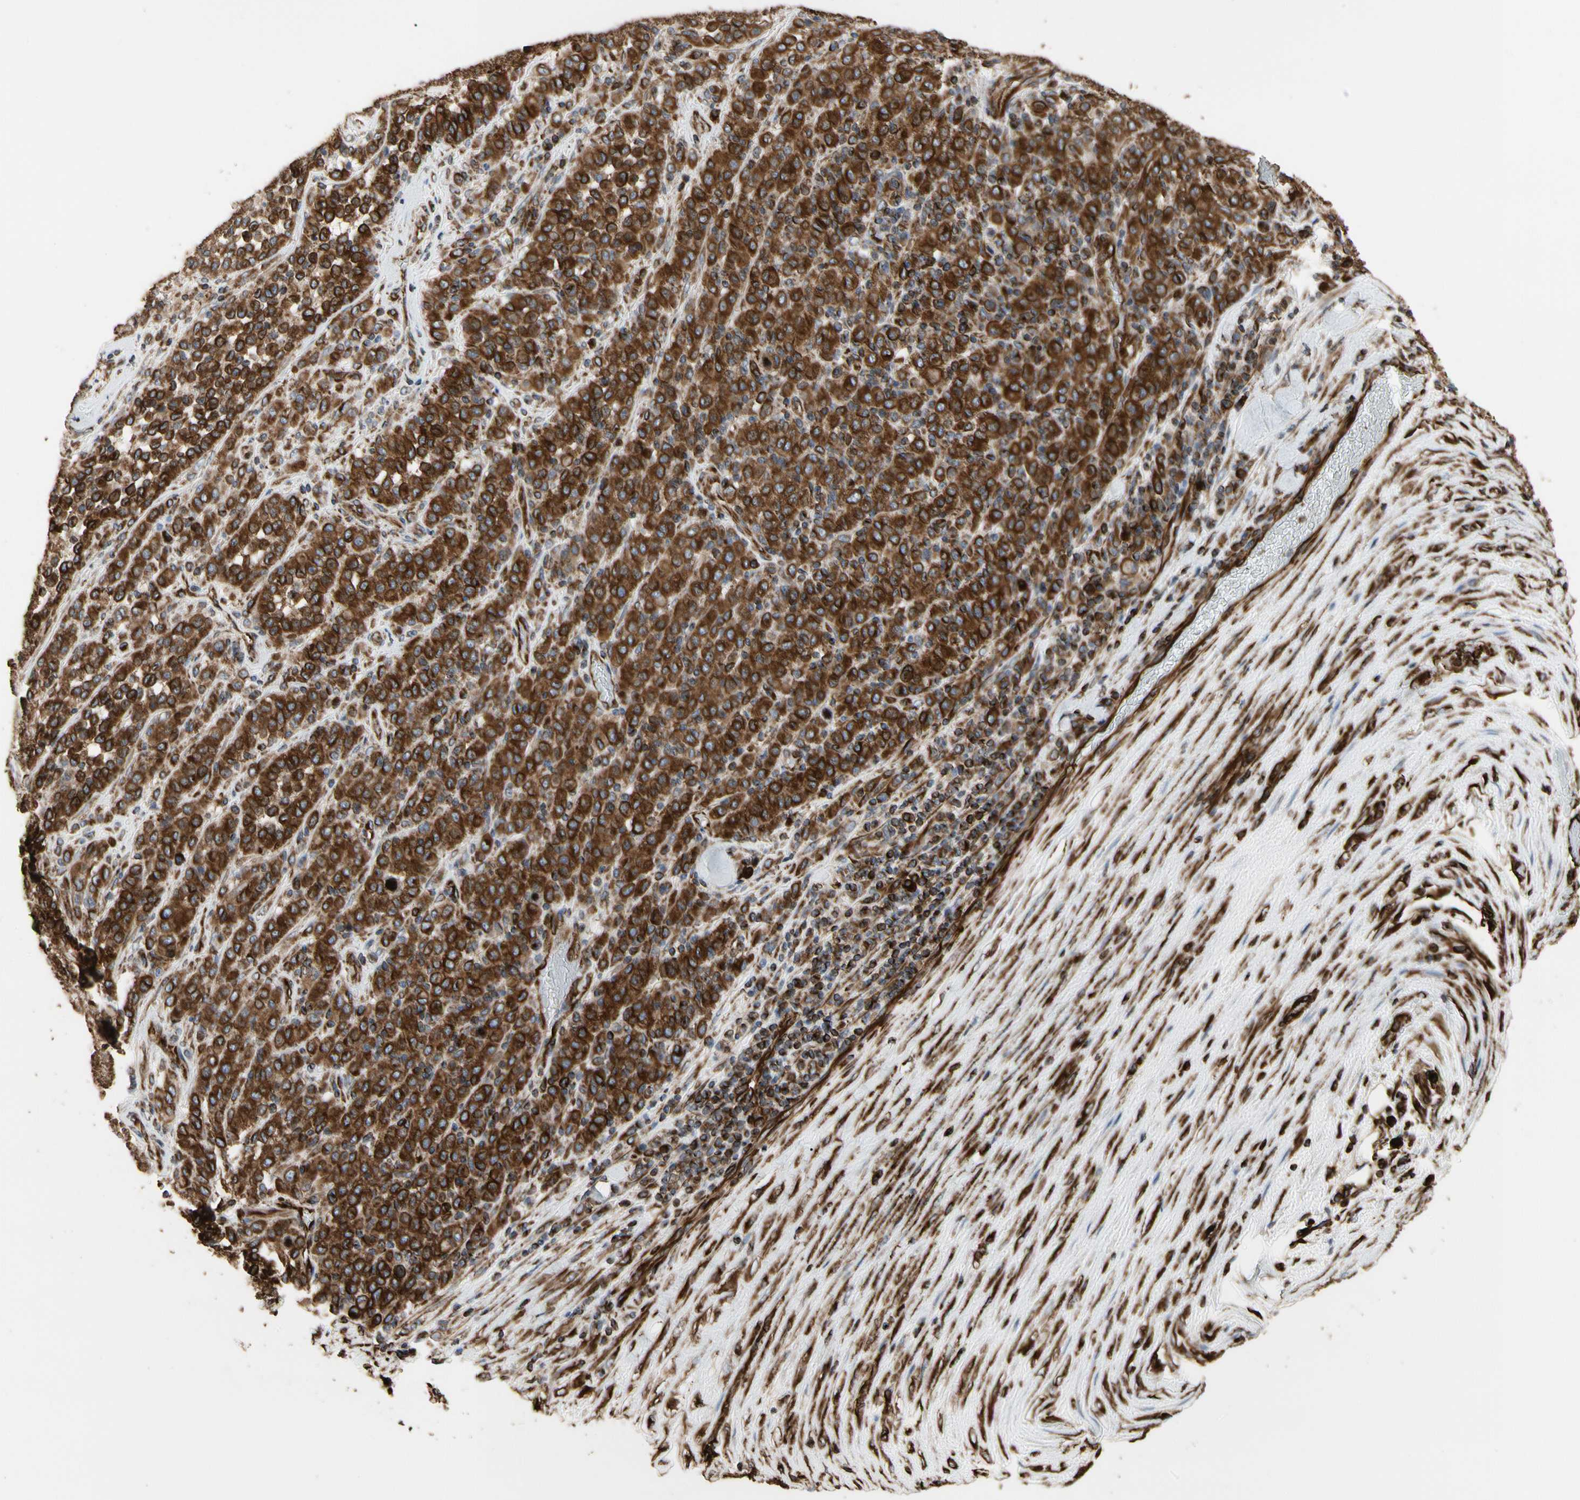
{"staining": {"intensity": "strong", "quantity": ">75%", "location": "cytoplasmic/membranous"}, "tissue": "melanoma", "cell_type": "Tumor cells", "image_type": "cancer", "snomed": [{"axis": "morphology", "description": "Malignant melanoma, Metastatic site"}, {"axis": "topography", "description": "Pancreas"}], "caption": "Immunohistochemical staining of malignant melanoma (metastatic site) exhibits strong cytoplasmic/membranous protein staining in approximately >75% of tumor cells.", "gene": "TUBA1A", "patient": {"sex": "female", "age": 30}}